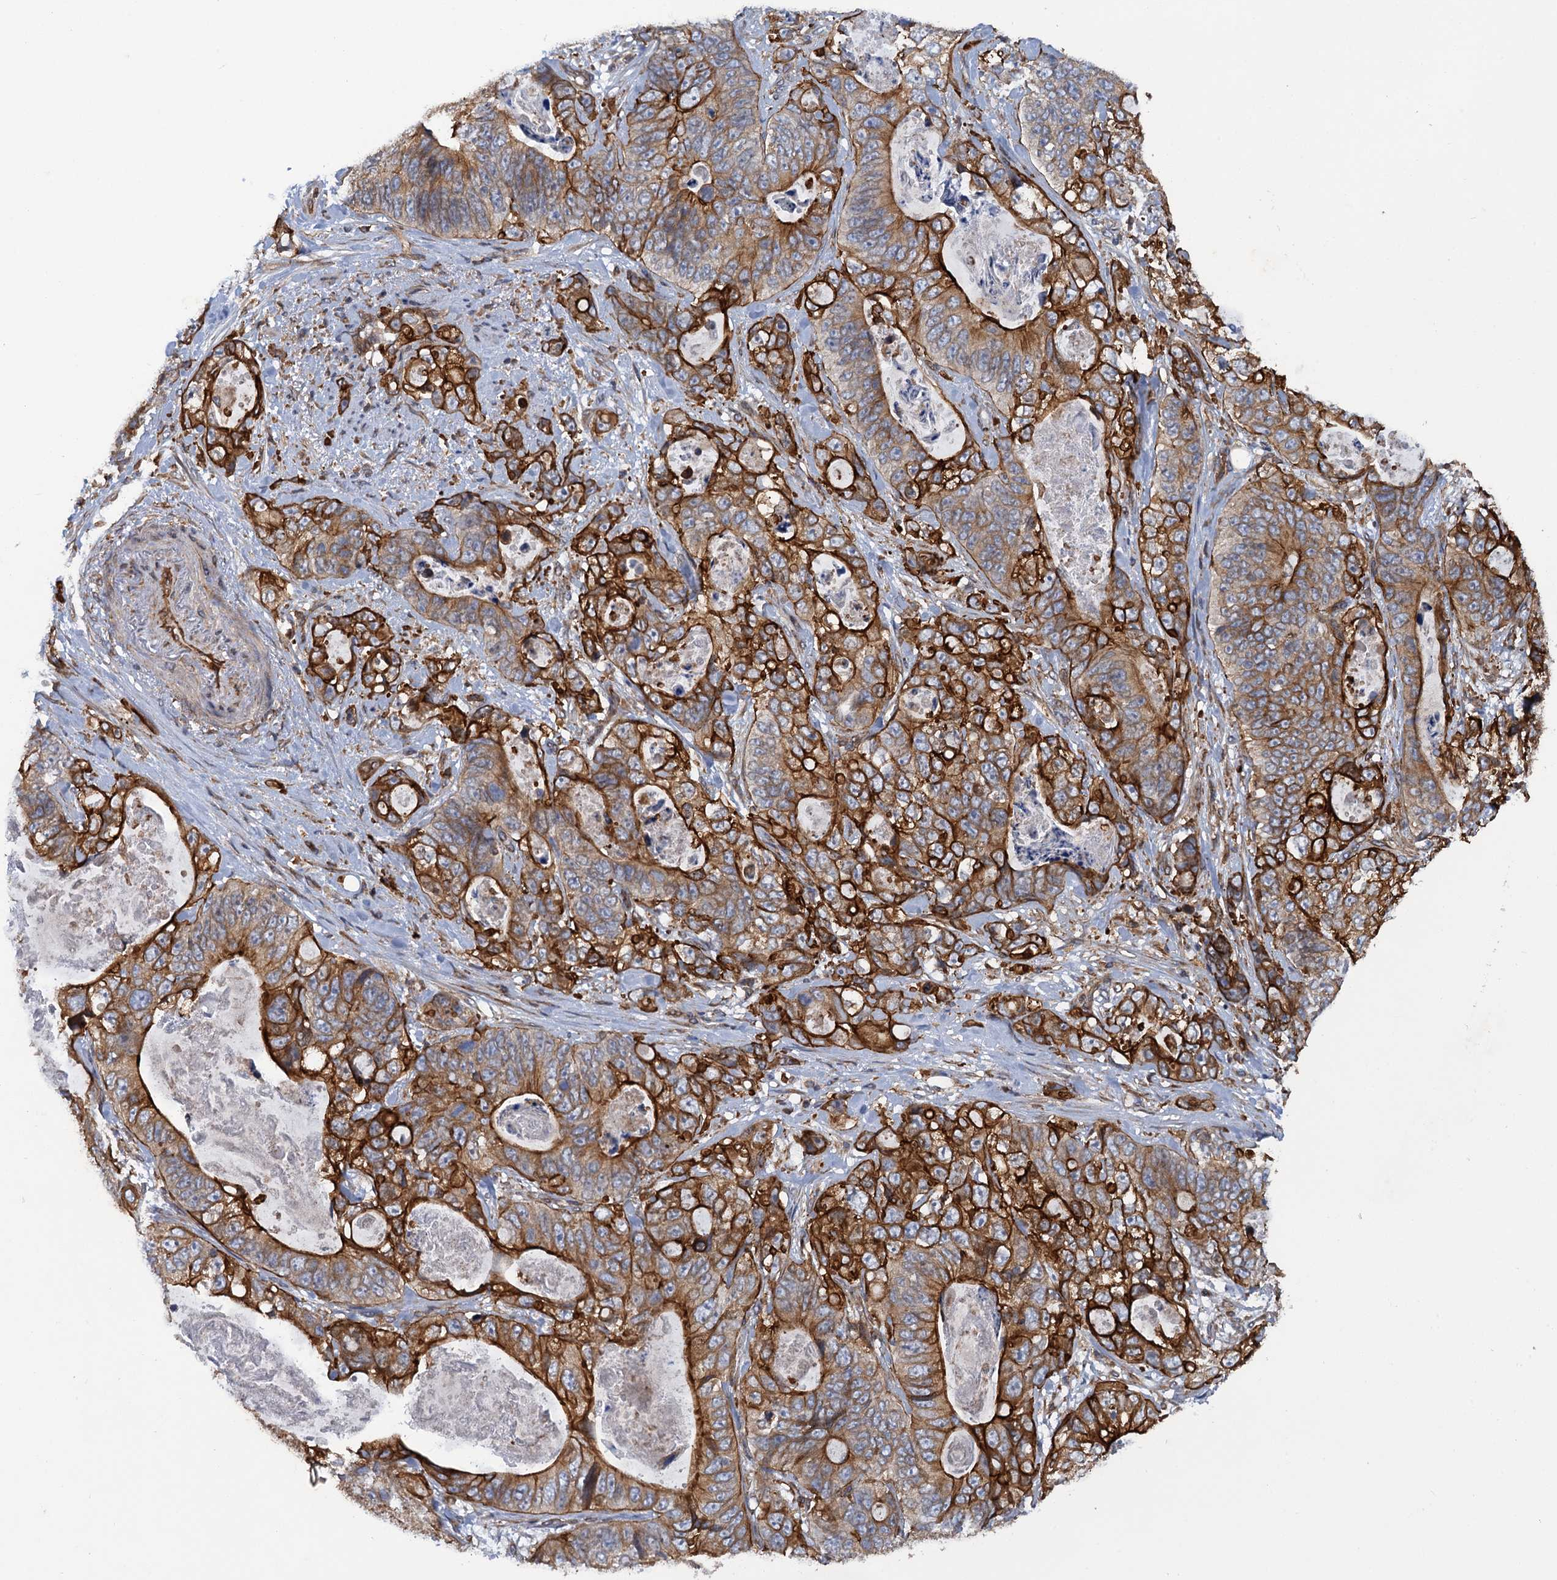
{"staining": {"intensity": "strong", "quantity": ">75%", "location": "cytoplasmic/membranous"}, "tissue": "stomach cancer", "cell_type": "Tumor cells", "image_type": "cancer", "snomed": [{"axis": "morphology", "description": "Normal tissue, NOS"}, {"axis": "morphology", "description": "Adenocarcinoma, NOS"}, {"axis": "topography", "description": "Stomach"}], "caption": "An IHC photomicrograph of neoplastic tissue is shown. Protein staining in brown highlights strong cytoplasmic/membranous positivity in stomach adenocarcinoma within tumor cells.", "gene": "ARMC5", "patient": {"sex": "female", "age": 89}}